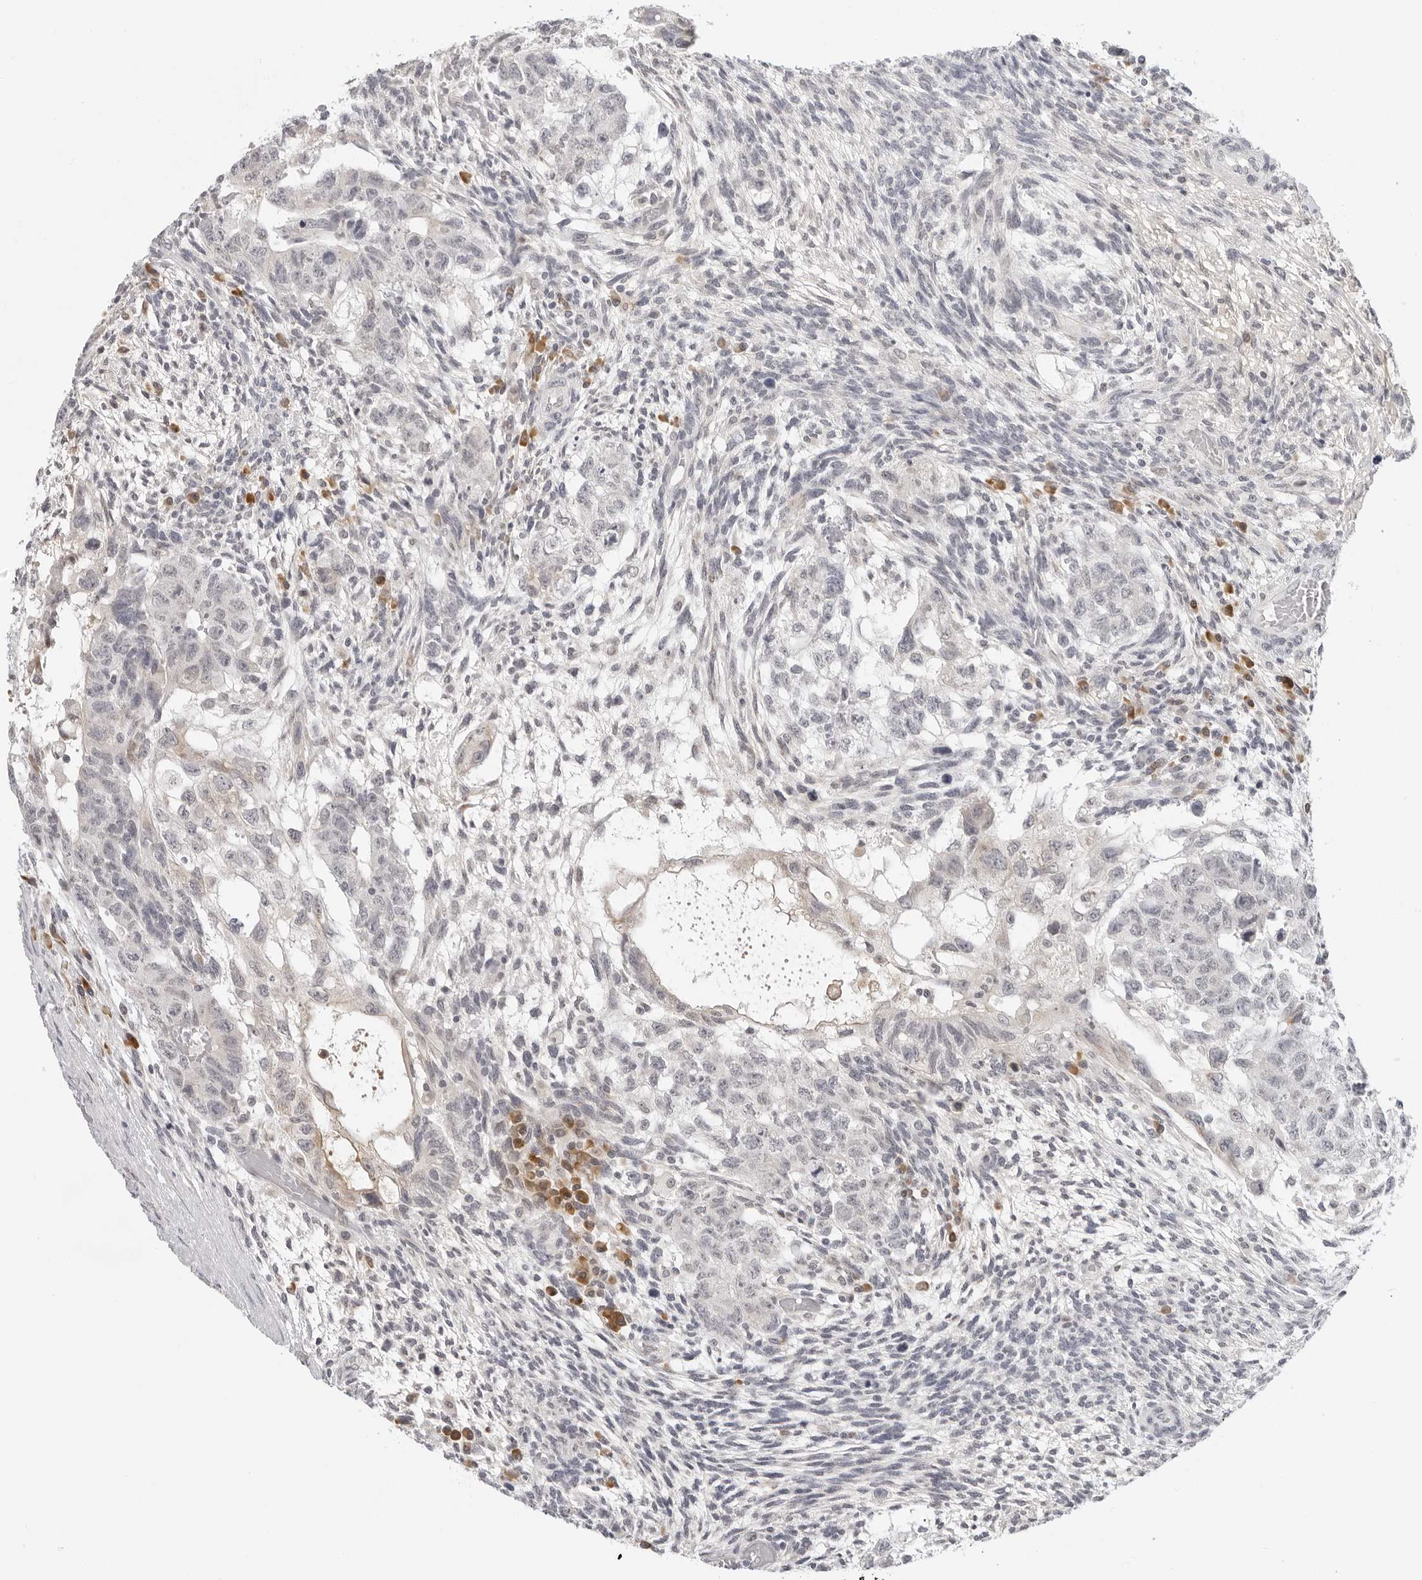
{"staining": {"intensity": "negative", "quantity": "none", "location": "none"}, "tissue": "testis cancer", "cell_type": "Tumor cells", "image_type": "cancer", "snomed": [{"axis": "morphology", "description": "Normal tissue, NOS"}, {"axis": "morphology", "description": "Carcinoma, Embryonal, NOS"}, {"axis": "topography", "description": "Testis"}], "caption": "Tumor cells show no significant protein positivity in testis cancer. The staining was performed using DAB (3,3'-diaminobenzidine) to visualize the protein expression in brown, while the nuclei were stained in blue with hematoxylin (Magnification: 20x).", "gene": "EDN2", "patient": {"sex": "male", "age": 36}}